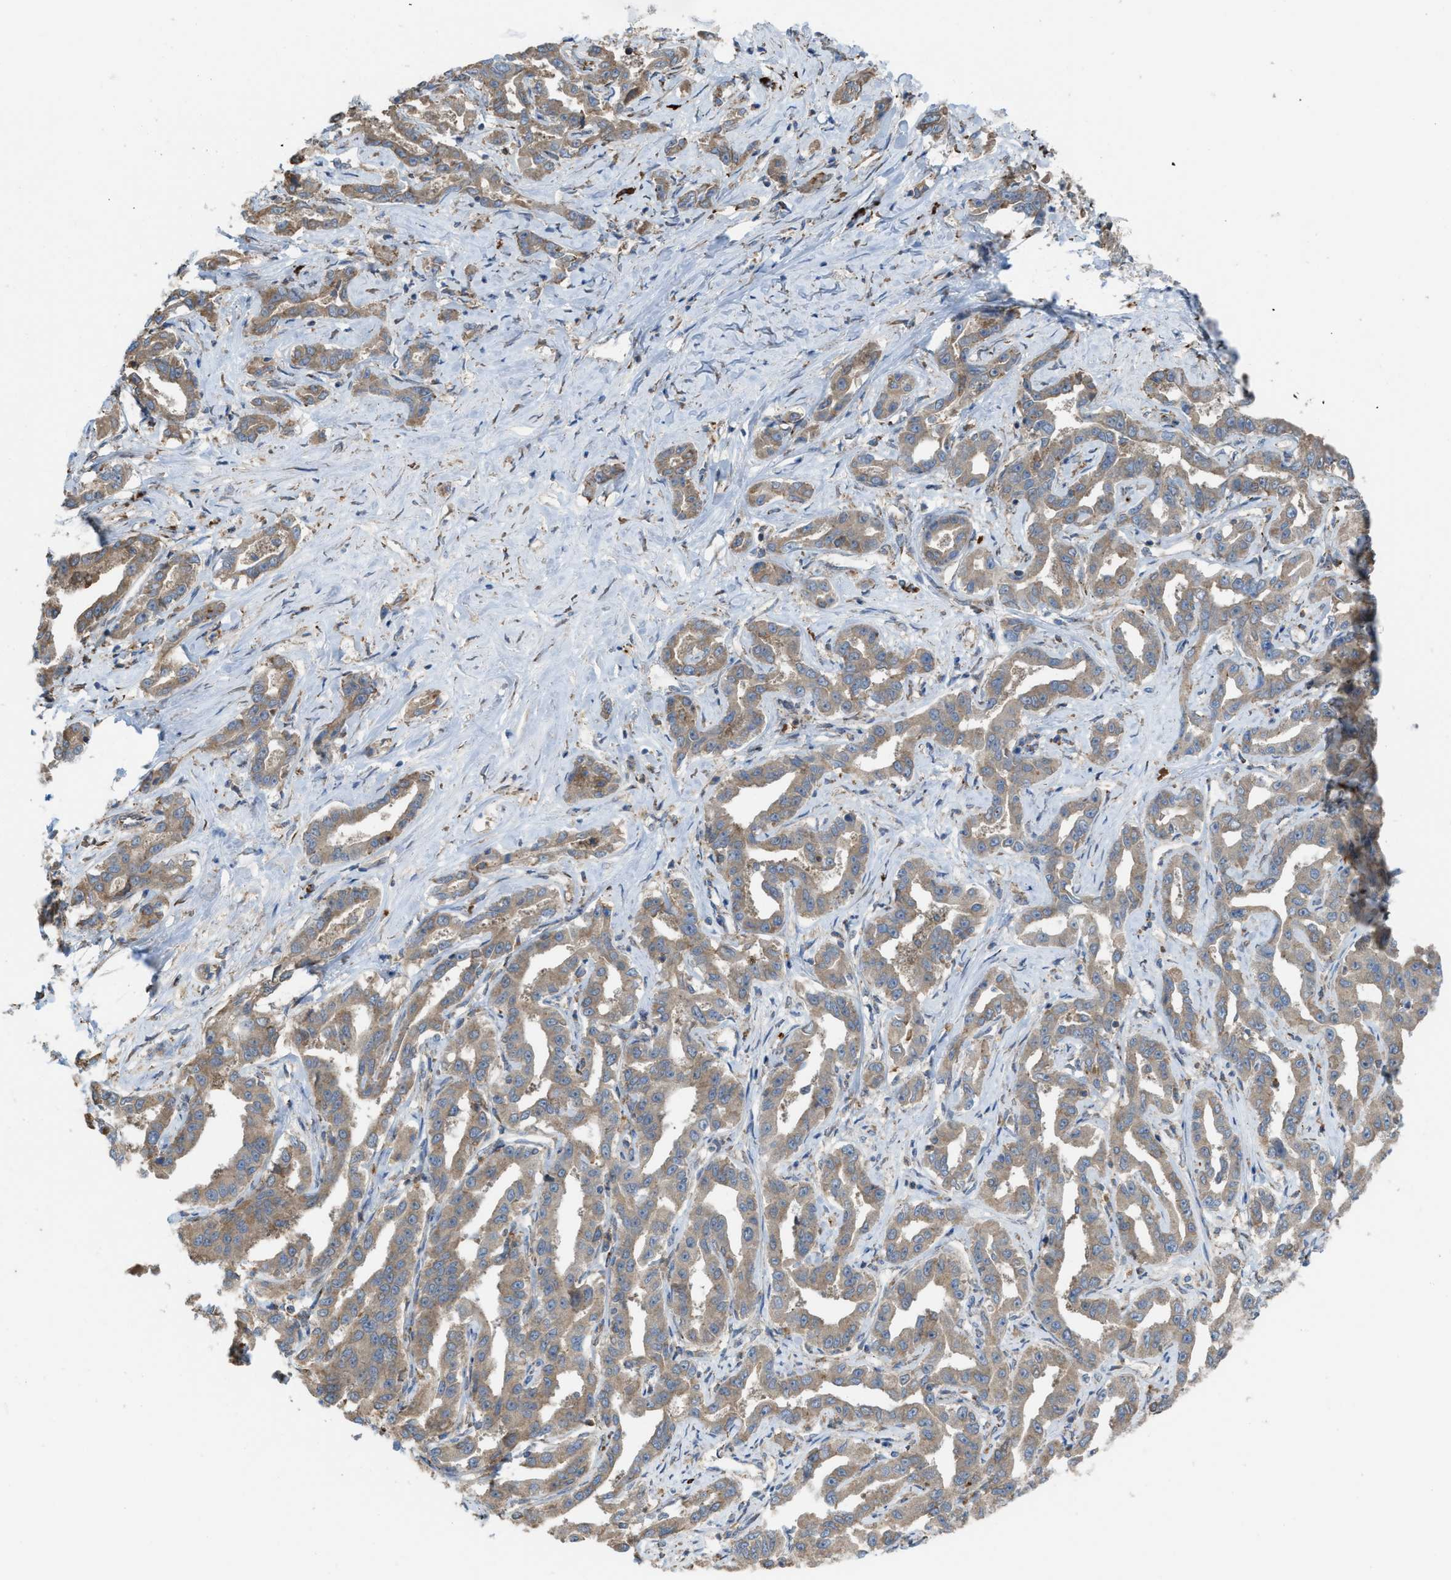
{"staining": {"intensity": "moderate", "quantity": ">75%", "location": "cytoplasmic/membranous"}, "tissue": "liver cancer", "cell_type": "Tumor cells", "image_type": "cancer", "snomed": [{"axis": "morphology", "description": "Cholangiocarcinoma"}, {"axis": "topography", "description": "Liver"}], "caption": "Liver cancer (cholangiocarcinoma) stained with immunohistochemistry demonstrates moderate cytoplasmic/membranous staining in approximately >75% of tumor cells. Nuclei are stained in blue.", "gene": "PLAA", "patient": {"sex": "male", "age": 59}}